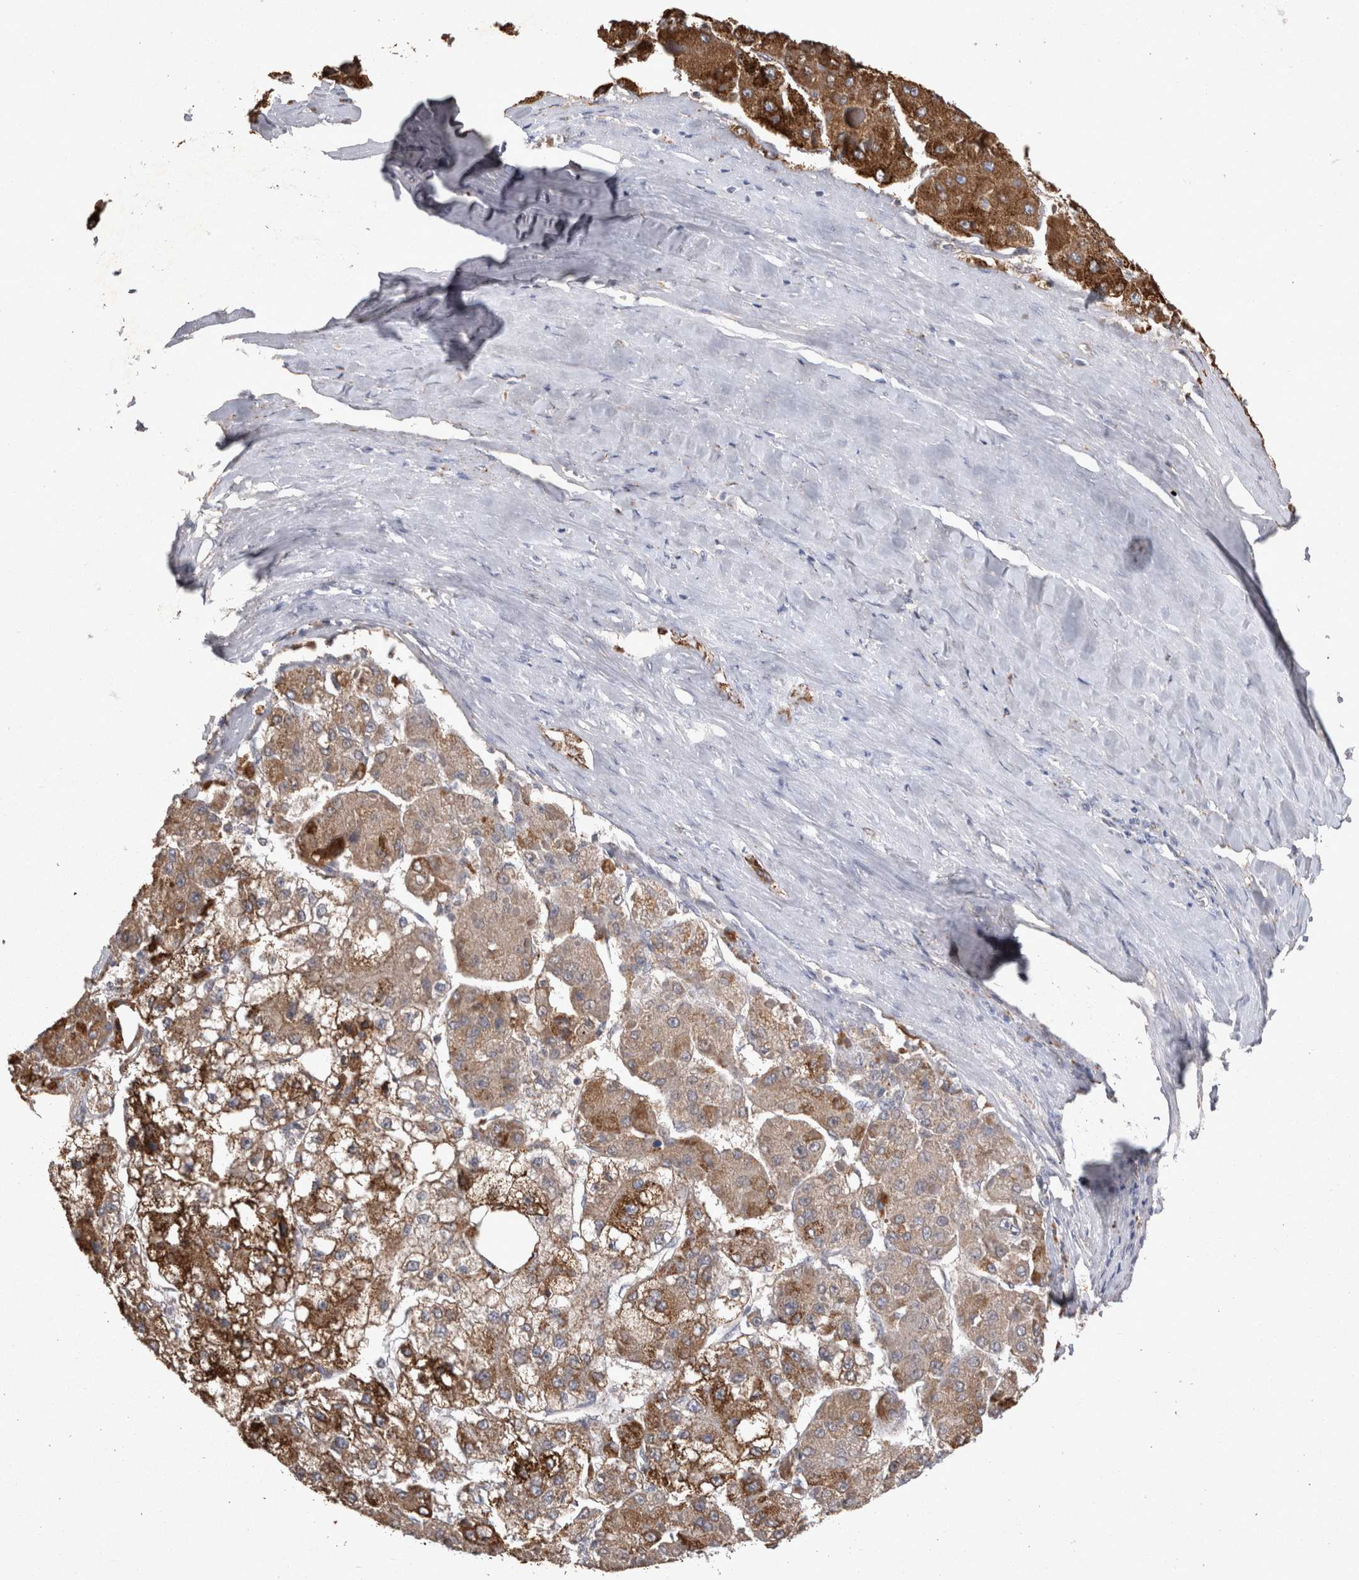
{"staining": {"intensity": "strong", "quantity": ">75%", "location": "cytoplasmic/membranous"}, "tissue": "liver cancer", "cell_type": "Tumor cells", "image_type": "cancer", "snomed": [{"axis": "morphology", "description": "Carcinoma, Hepatocellular, NOS"}, {"axis": "topography", "description": "Liver"}], "caption": "Tumor cells display strong cytoplasmic/membranous positivity in about >75% of cells in liver hepatocellular carcinoma. (DAB (3,3'-diaminobenzidine) IHC, brown staining for protein, blue staining for nuclei).", "gene": "DKK3", "patient": {"sex": "female", "age": 73}}